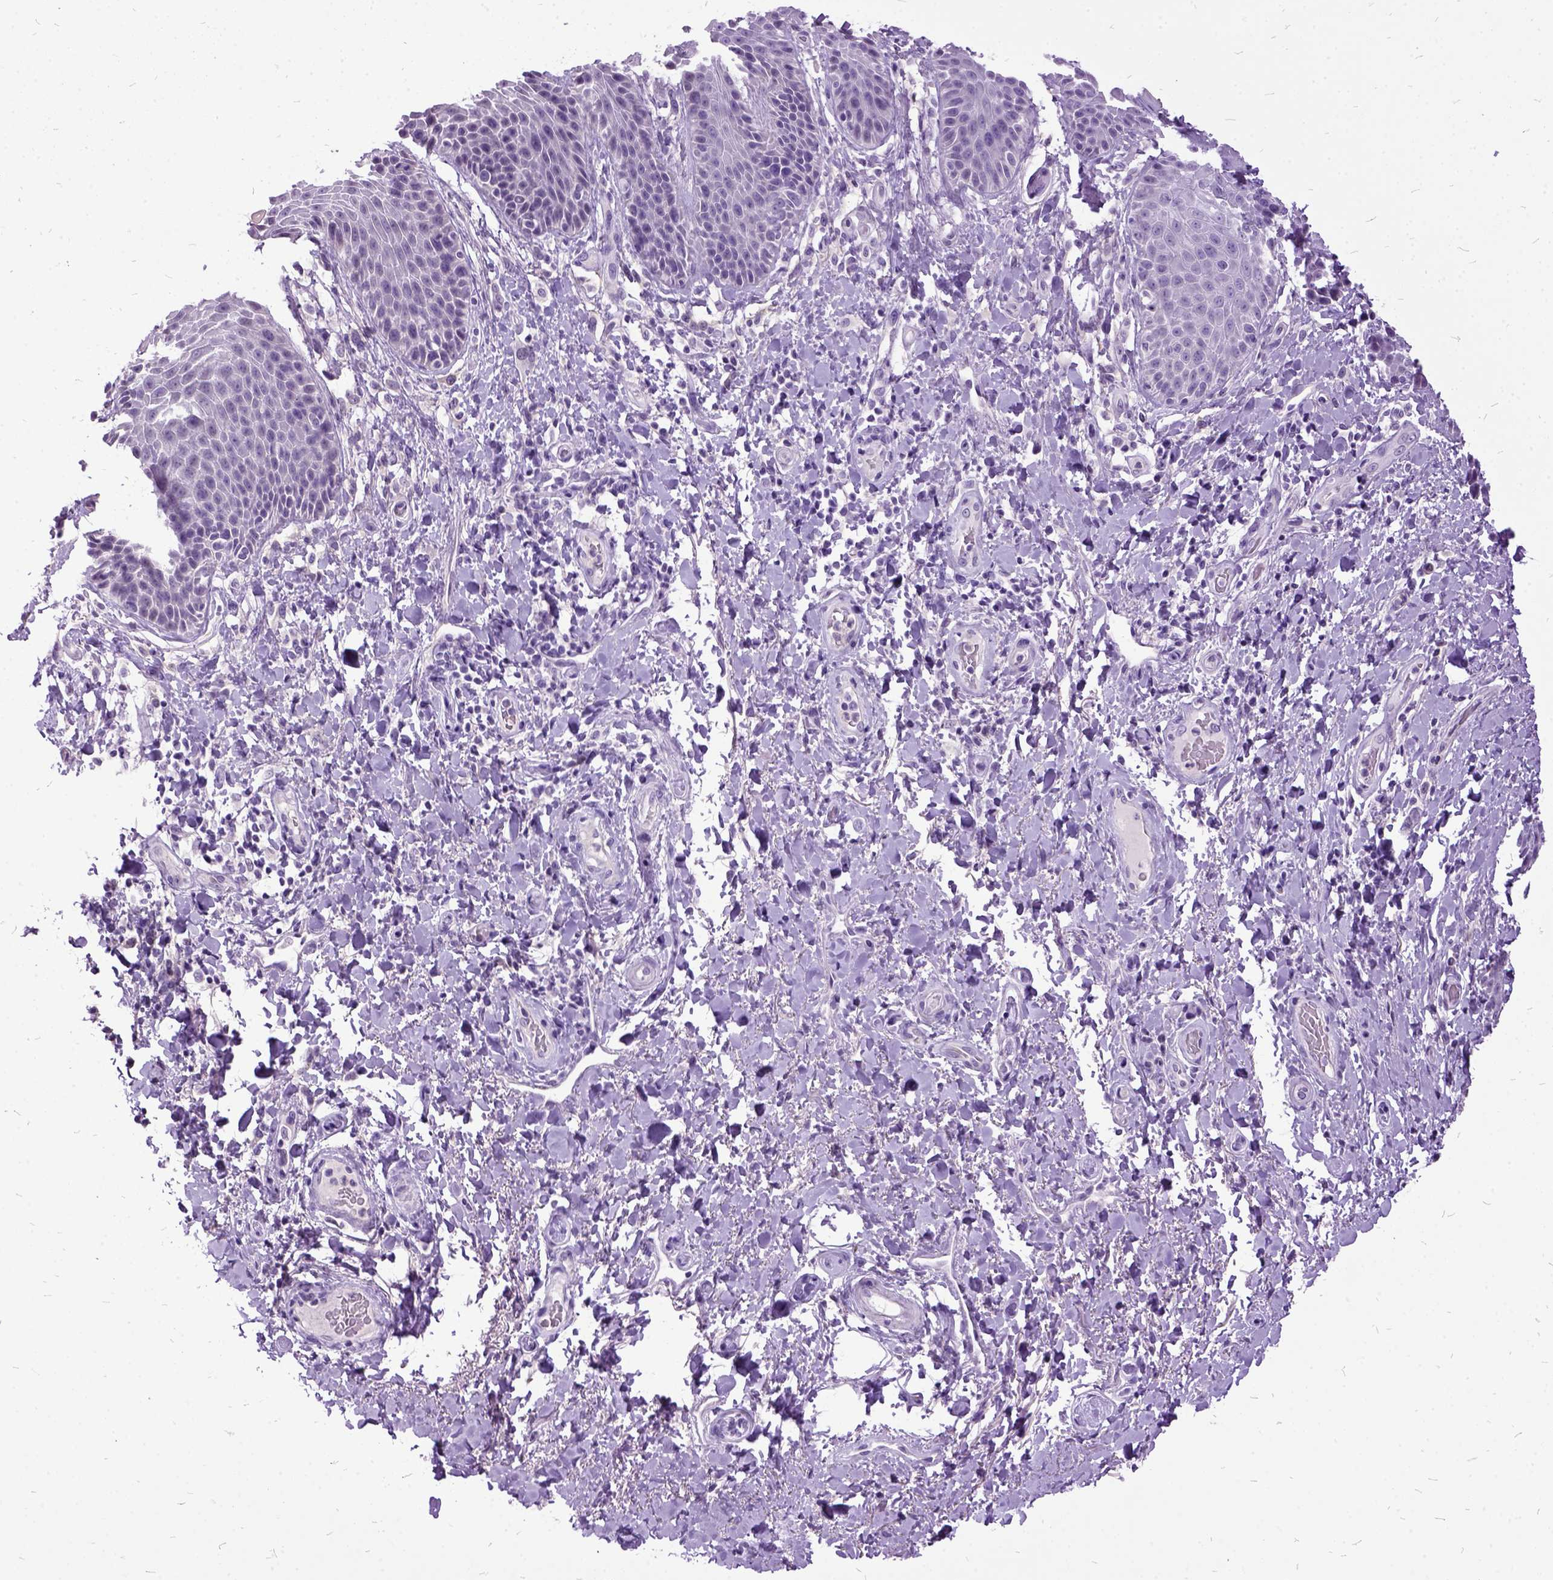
{"staining": {"intensity": "negative", "quantity": "none", "location": "none"}, "tissue": "skin", "cell_type": "Epidermal cells", "image_type": "normal", "snomed": [{"axis": "morphology", "description": "Normal tissue, NOS"}, {"axis": "topography", "description": "Anal"}, {"axis": "topography", "description": "Peripheral nerve tissue"}], "caption": "High magnification brightfield microscopy of normal skin stained with DAB (3,3'-diaminobenzidine) (brown) and counterstained with hematoxylin (blue): epidermal cells show no significant staining.", "gene": "MME", "patient": {"sex": "male", "age": 51}}